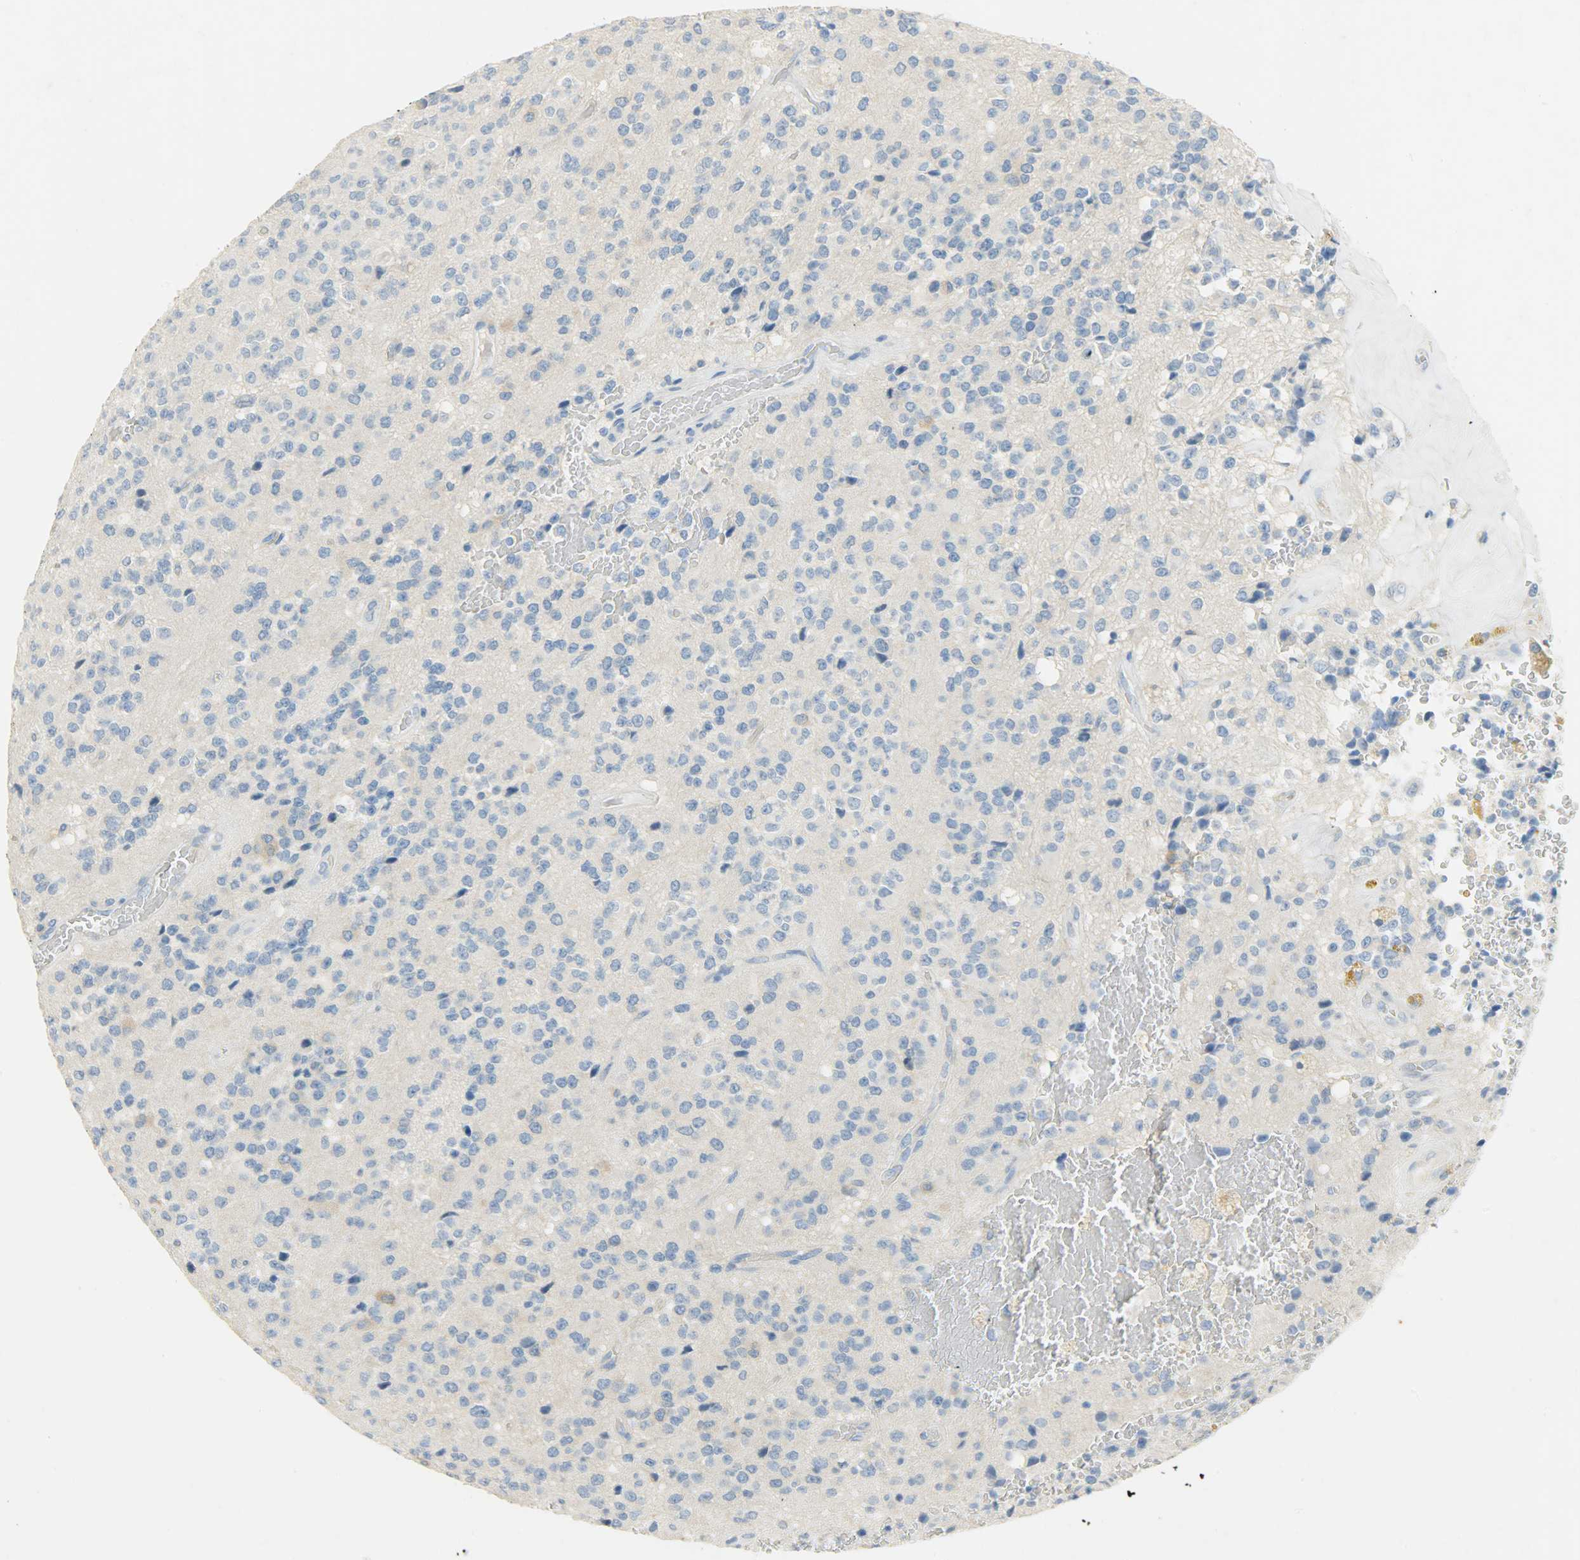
{"staining": {"intensity": "negative", "quantity": "none", "location": "none"}, "tissue": "glioma", "cell_type": "Tumor cells", "image_type": "cancer", "snomed": [{"axis": "morphology", "description": "Glioma, malignant, High grade"}, {"axis": "topography", "description": "pancreas cauda"}], "caption": "Glioma was stained to show a protein in brown. There is no significant staining in tumor cells. (Stains: DAB (3,3'-diaminobenzidine) IHC with hematoxylin counter stain, Microscopy: brightfield microscopy at high magnification).", "gene": "PROM1", "patient": {"sex": "male", "age": 60}}